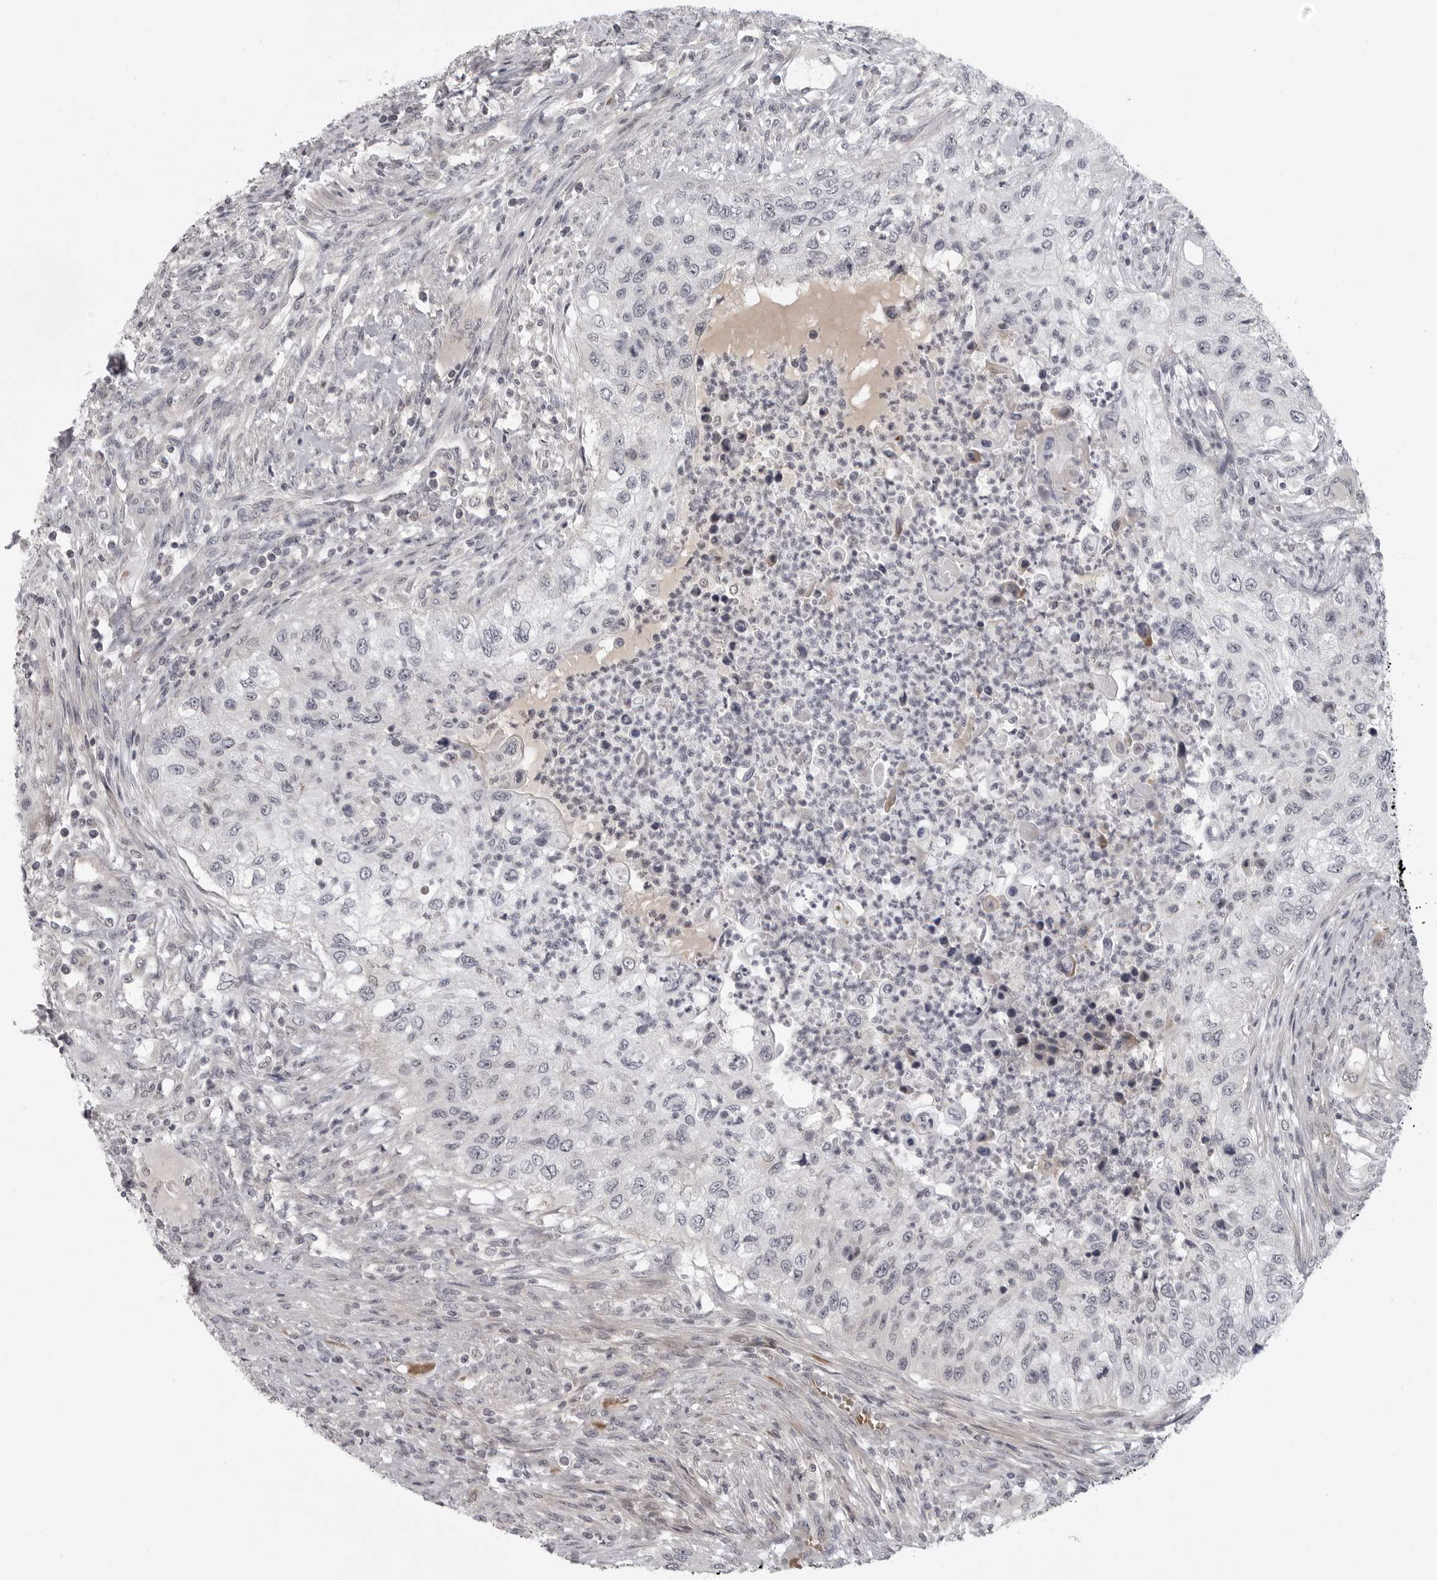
{"staining": {"intensity": "negative", "quantity": "none", "location": "none"}, "tissue": "urothelial cancer", "cell_type": "Tumor cells", "image_type": "cancer", "snomed": [{"axis": "morphology", "description": "Urothelial carcinoma, High grade"}, {"axis": "topography", "description": "Urinary bladder"}], "caption": "There is no significant positivity in tumor cells of high-grade urothelial carcinoma.", "gene": "CD300LD", "patient": {"sex": "female", "age": 60}}